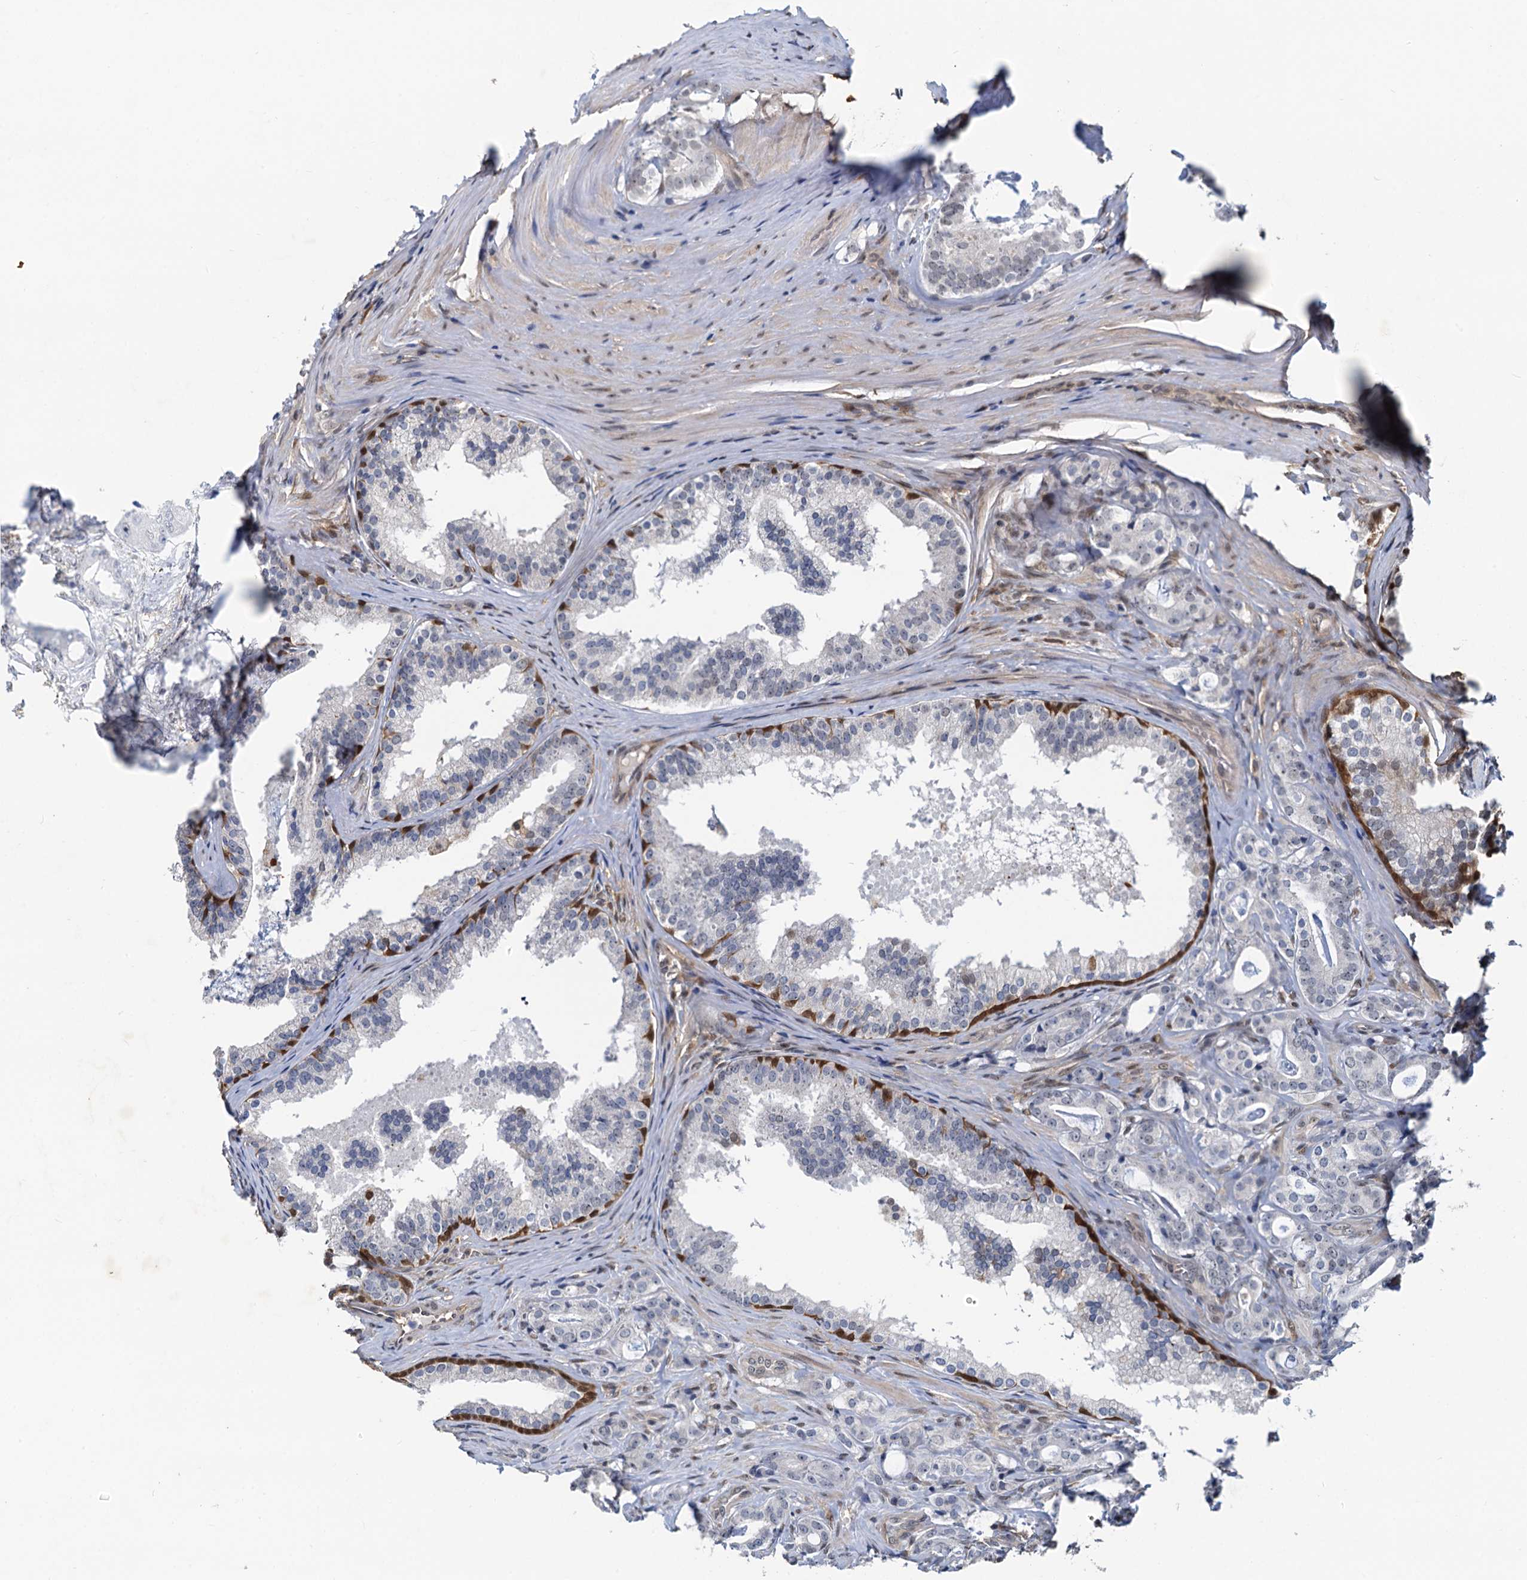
{"staining": {"intensity": "negative", "quantity": "none", "location": "none"}, "tissue": "prostate cancer", "cell_type": "Tumor cells", "image_type": "cancer", "snomed": [{"axis": "morphology", "description": "Adenocarcinoma, High grade"}, {"axis": "topography", "description": "Prostate"}], "caption": "There is no significant staining in tumor cells of prostate cancer (high-grade adenocarcinoma).", "gene": "SPINDOC", "patient": {"sex": "male", "age": 63}}